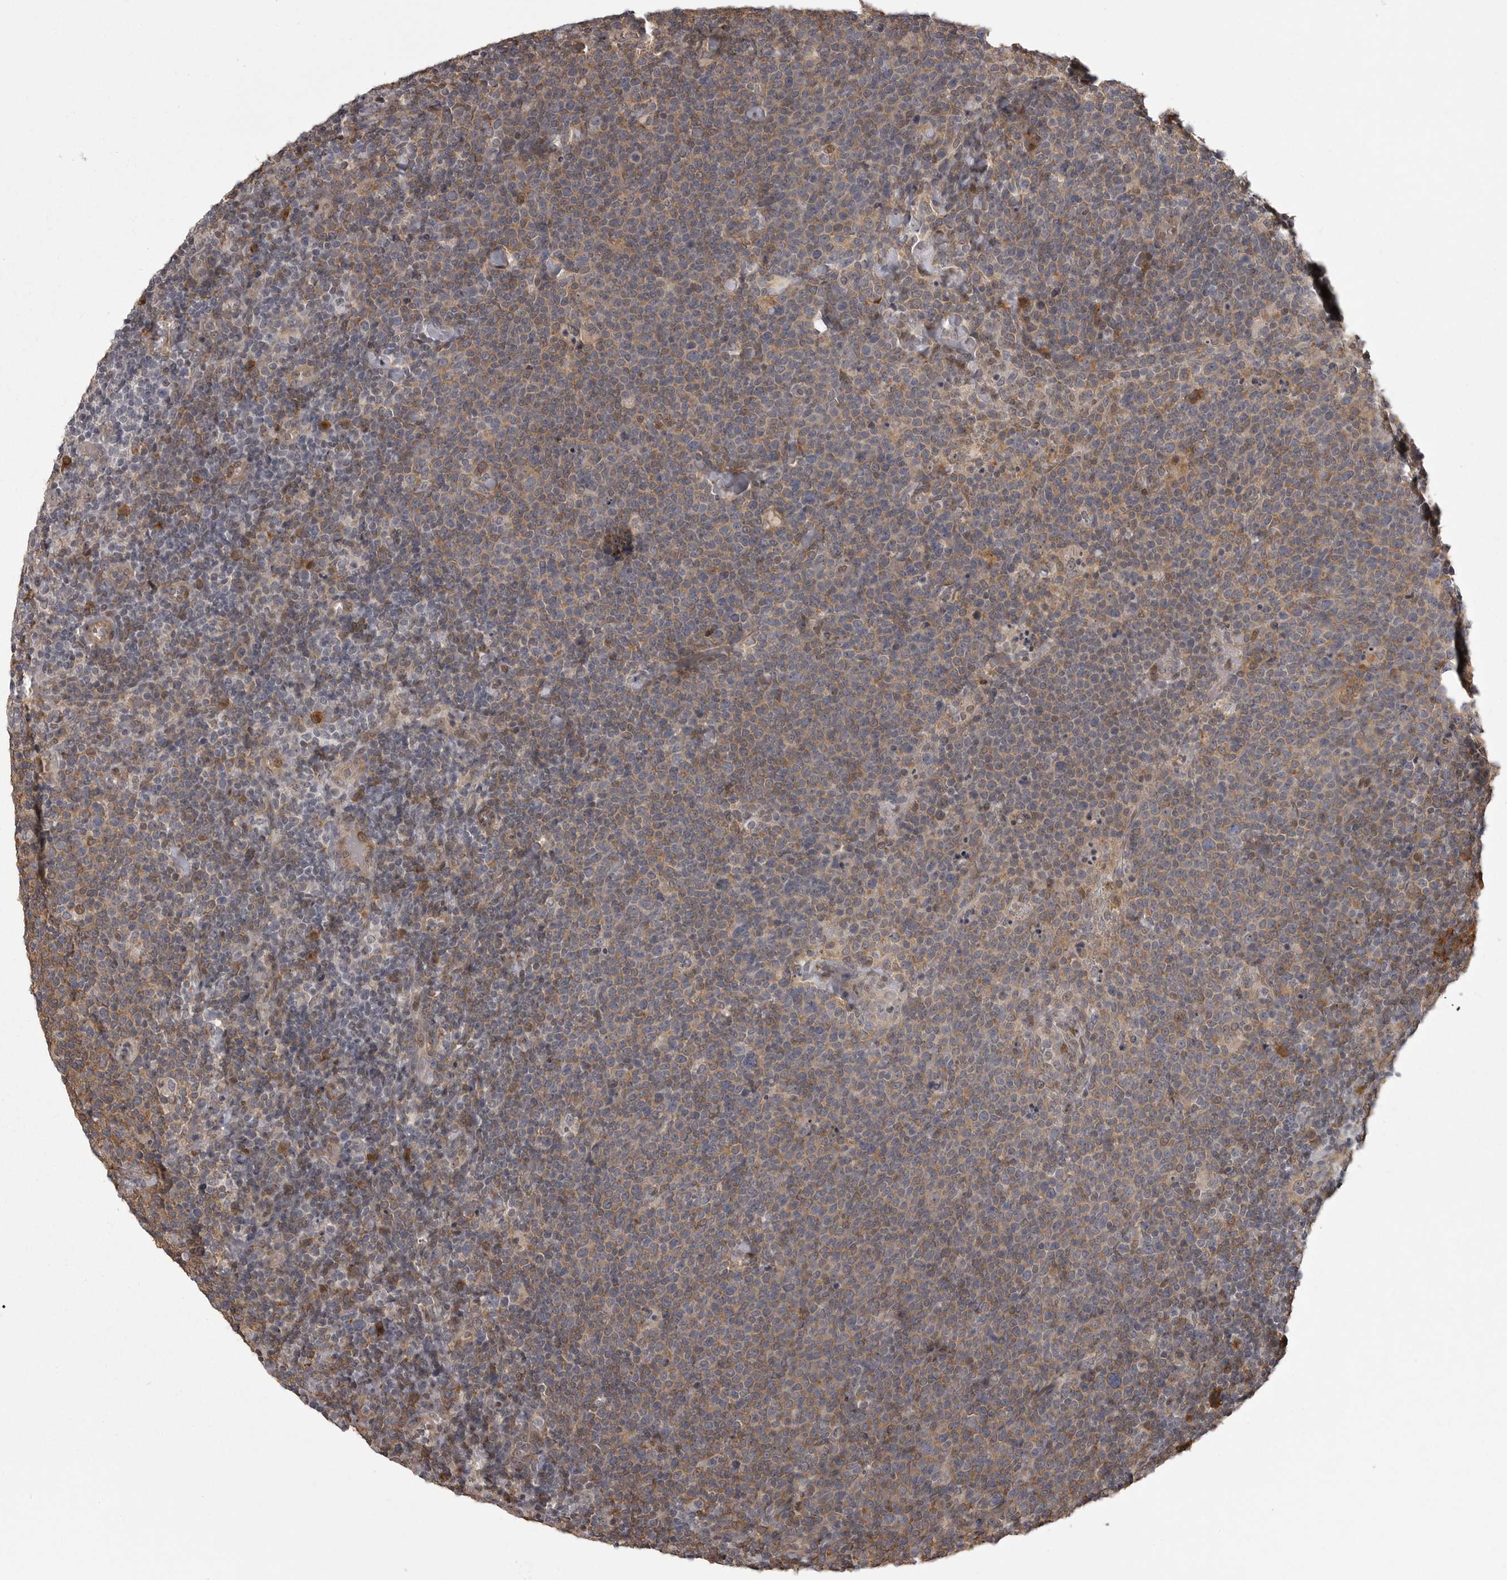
{"staining": {"intensity": "weak", "quantity": "25%-75%", "location": "cytoplasmic/membranous"}, "tissue": "lymphoma", "cell_type": "Tumor cells", "image_type": "cancer", "snomed": [{"axis": "morphology", "description": "Malignant lymphoma, non-Hodgkin's type, High grade"}, {"axis": "topography", "description": "Lymph node"}], "caption": "This histopathology image displays malignant lymphoma, non-Hodgkin's type (high-grade) stained with IHC to label a protein in brown. The cytoplasmic/membranous of tumor cells show weak positivity for the protein. Nuclei are counter-stained blue.", "gene": "SNX16", "patient": {"sex": "male", "age": 61}}